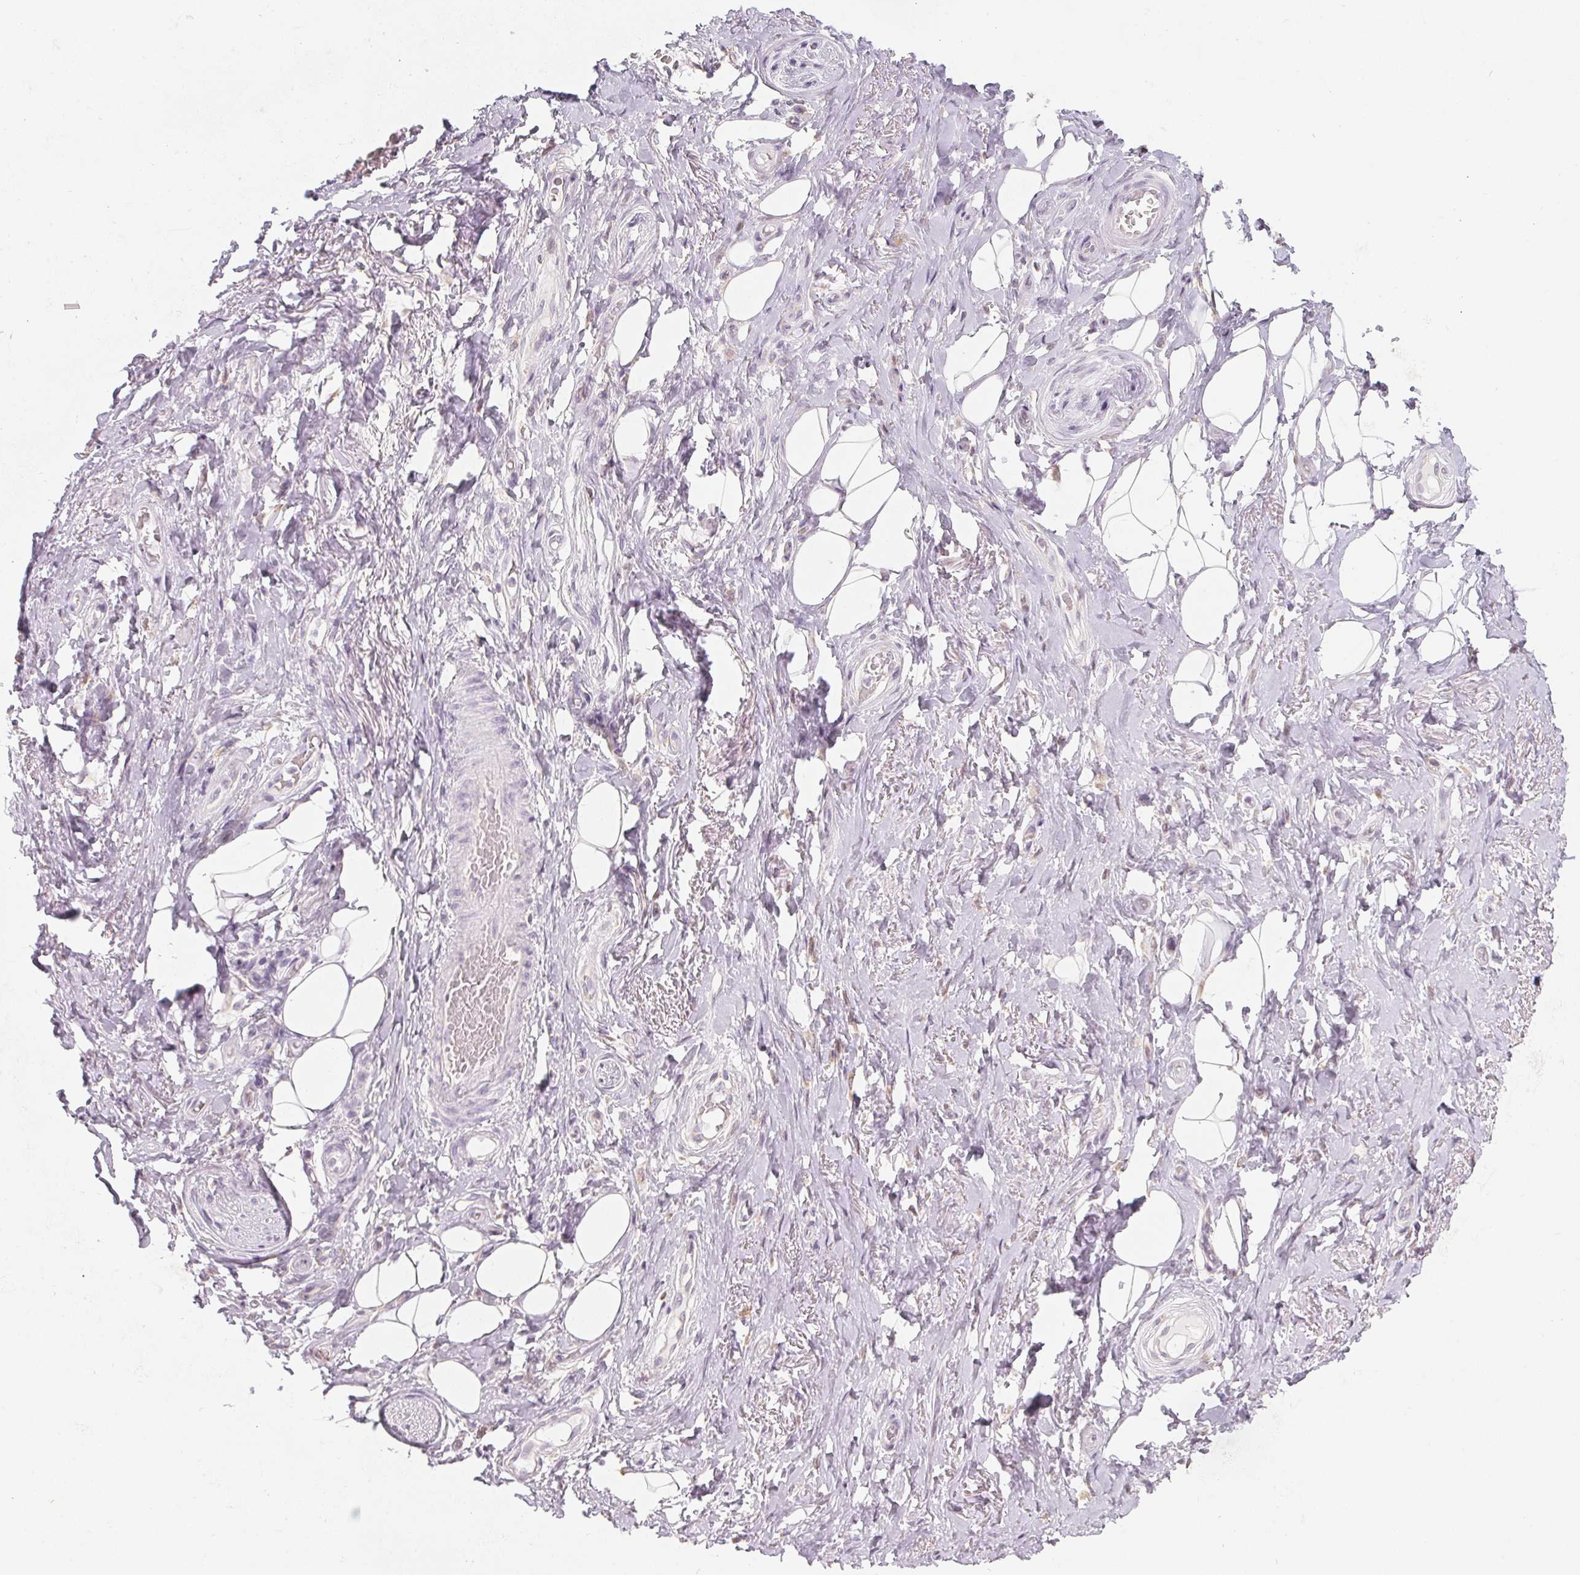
{"staining": {"intensity": "negative", "quantity": "none", "location": "none"}, "tissue": "adipose tissue", "cell_type": "Adipocytes", "image_type": "normal", "snomed": [{"axis": "morphology", "description": "Normal tissue, NOS"}, {"axis": "topography", "description": "Anal"}, {"axis": "topography", "description": "Peripheral nerve tissue"}], "caption": "High power microscopy photomicrograph of an IHC histopathology image of normal adipose tissue, revealing no significant staining in adipocytes. (Immunohistochemistry (ihc), brightfield microscopy, high magnification).", "gene": "SOAT1", "patient": {"sex": "male", "age": 53}}